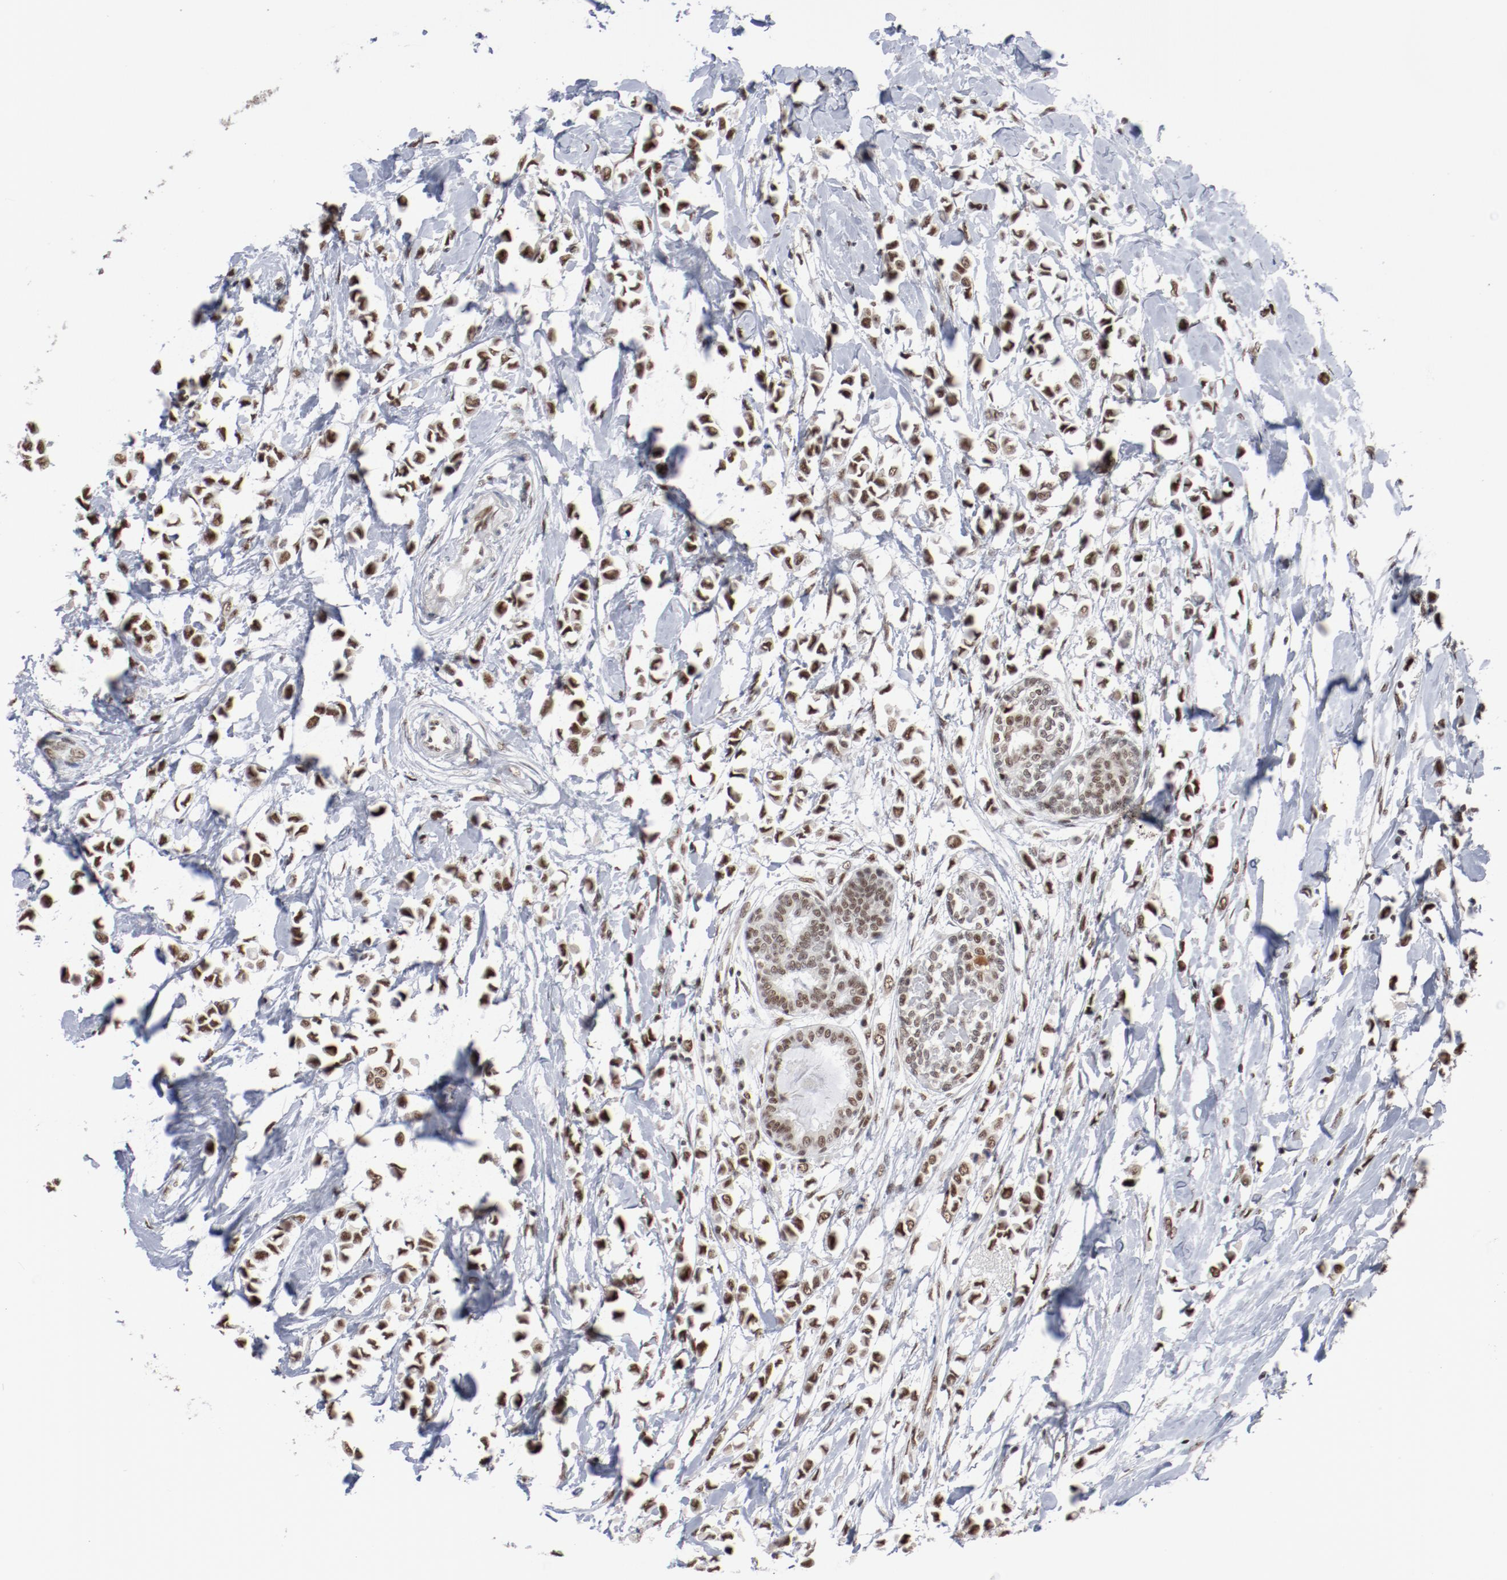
{"staining": {"intensity": "moderate", "quantity": ">75%", "location": "nuclear"}, "tissue": "breast cancer", "cell_type": "Tumor cells", "image_type": "cancer", "snomed": [{"axis": "morphology", "description": "Lobular carcinoma"}, {"axis": "topography", "description": "Breast"}], "caption": "Immunohistochemical staining of human breast lobular carcinoma exhibits moderate nuclear protein positivity in approximately >75% of tumor cells.", "gene": "BUB3", "patient": {"sex": "female", "age": 51}}